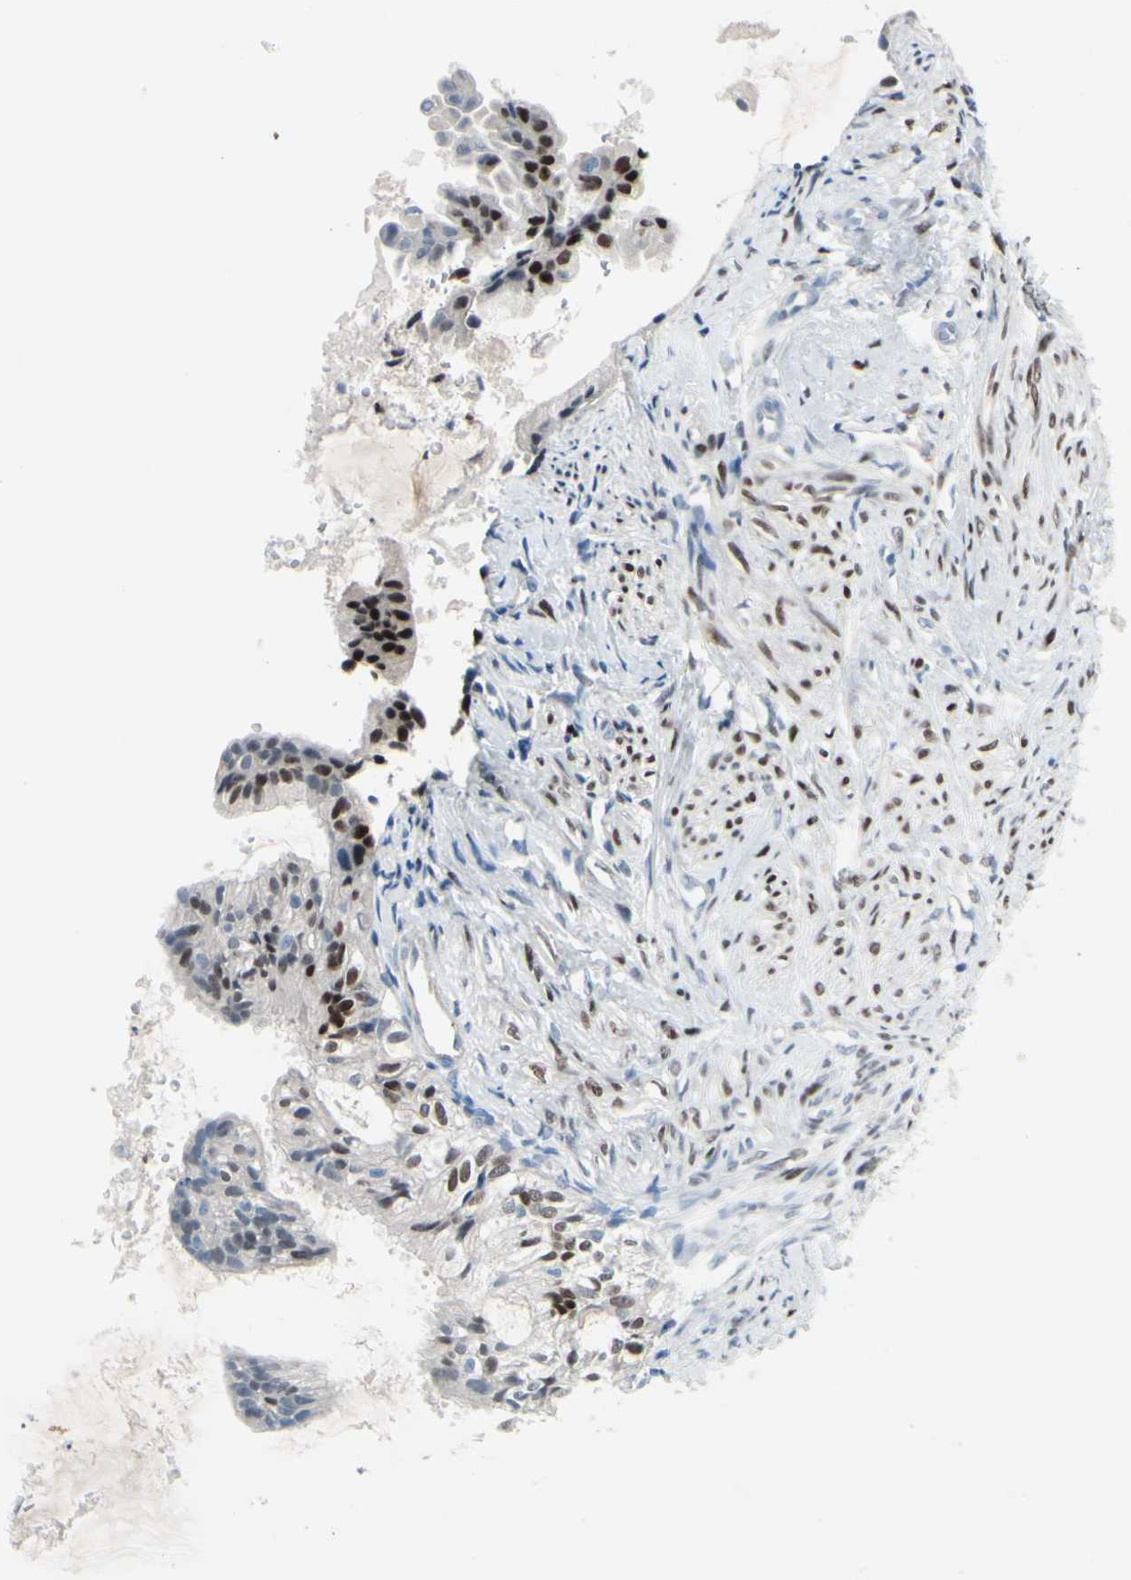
{"staining": {"intensity": "strong", "quantity": "25%-75%", "location": "nuclear"}, "tissue": "cervical cancer", "cell_type": "Tumor cells", "image_type": "cancer", "snomed": [{"axis": "morphology", "description": "Normal tissue, NOS"}, {"axis": "morphology", "description": "Adenocarcinoma, NOS"}, {"axis": "topography", "description": "Cervix"}, {"axis": "topography", "description": "Endometrium"}], "caption": "Tumor cells demonstrate high levels of strong nuclear positivity in about 25%-75% of cells in human cervical cancer.", "gene": "PGR", "patient": {"sex": "female", "age": 86}}